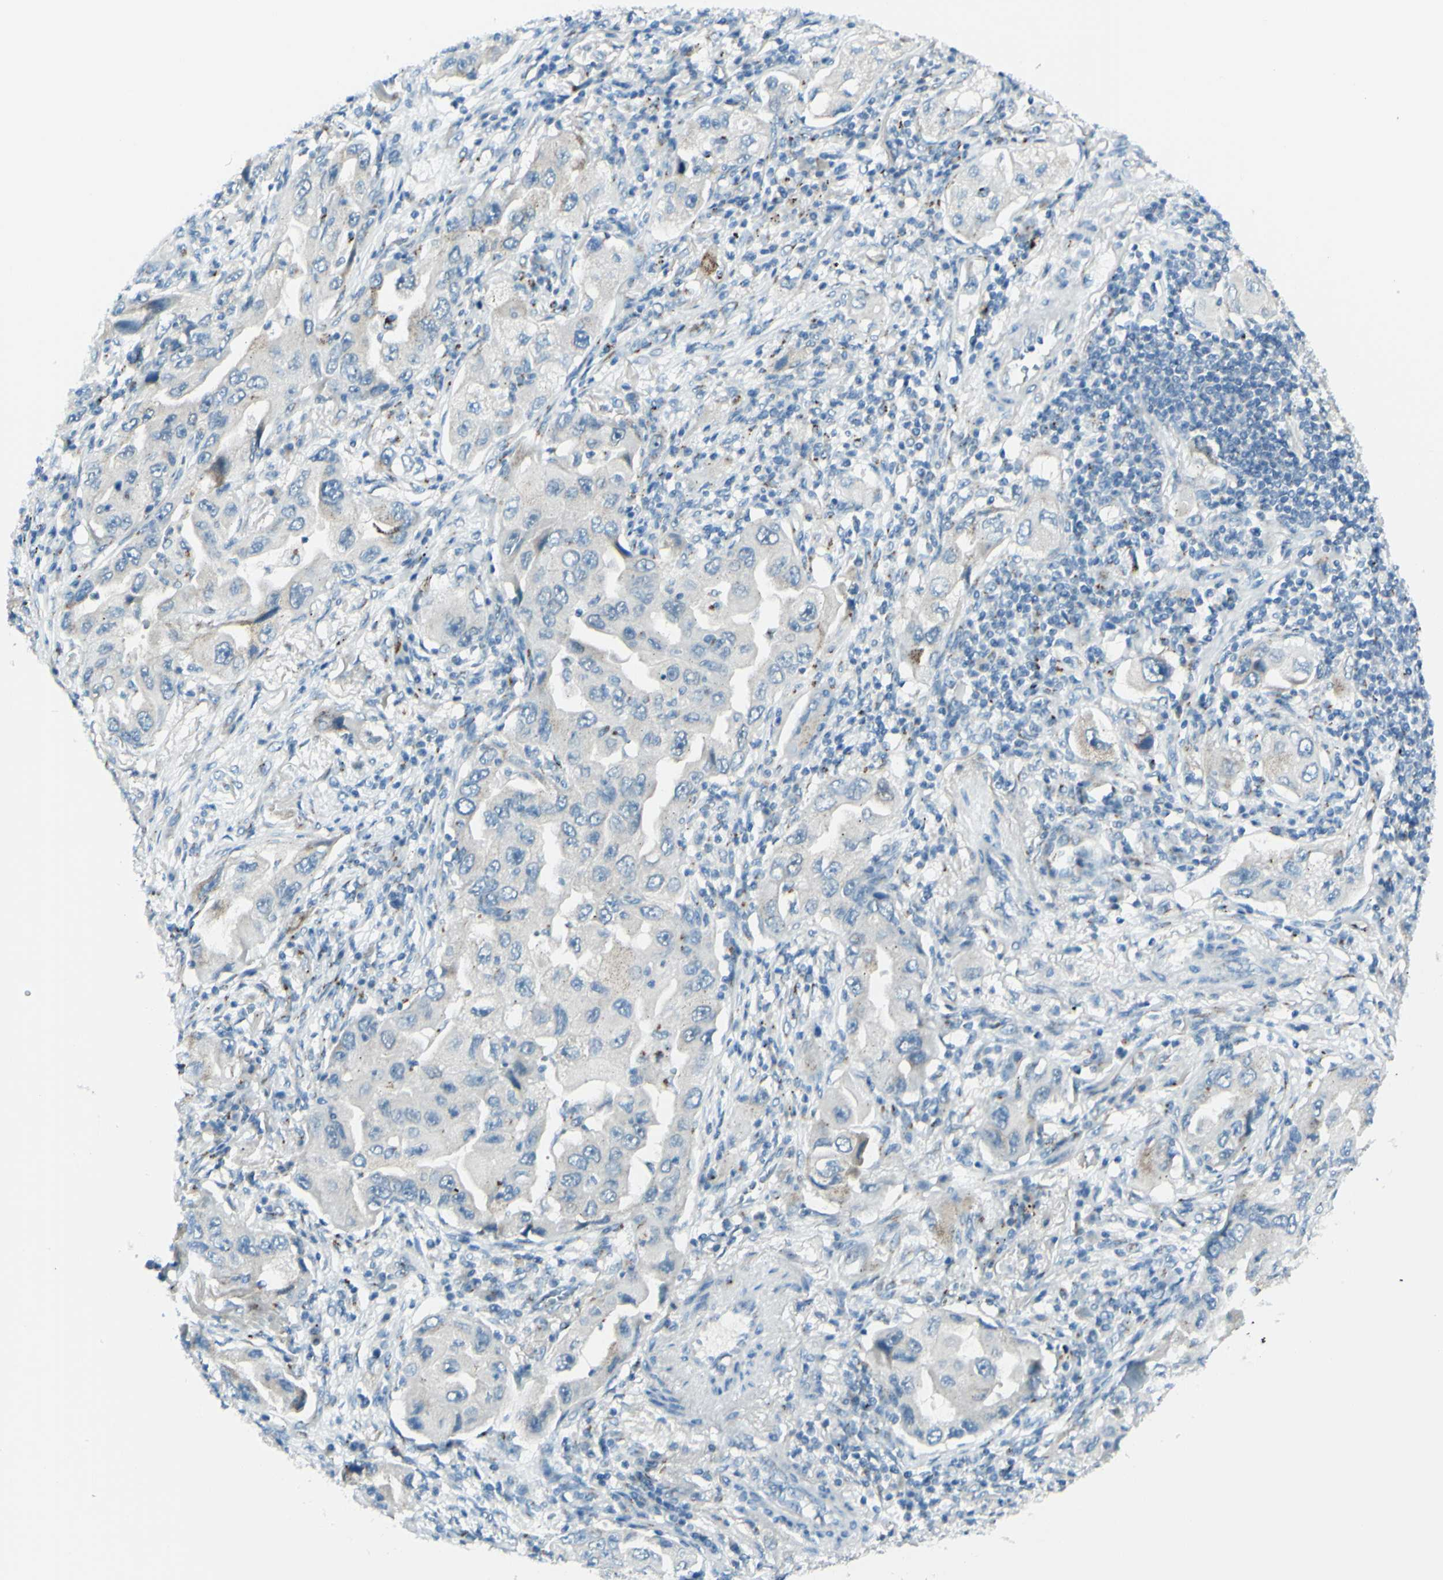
{"staining": {"intensity": "negative", "quantity": "none", "location": "none"}, "tissue": "lung cancer", "cell_type": "Tumor cells", "image_type": "cancer", "snomed": [{"axis": "morphology", "description": "Adenocarcinoma, NOS"}, {"axis": "topography", "description": "Lung"}], "caption": "The image shows no staining of tumor cells in lung cancer.", "gene": "B4GALT1", "patient": {"sex": "female", "age": 65}}